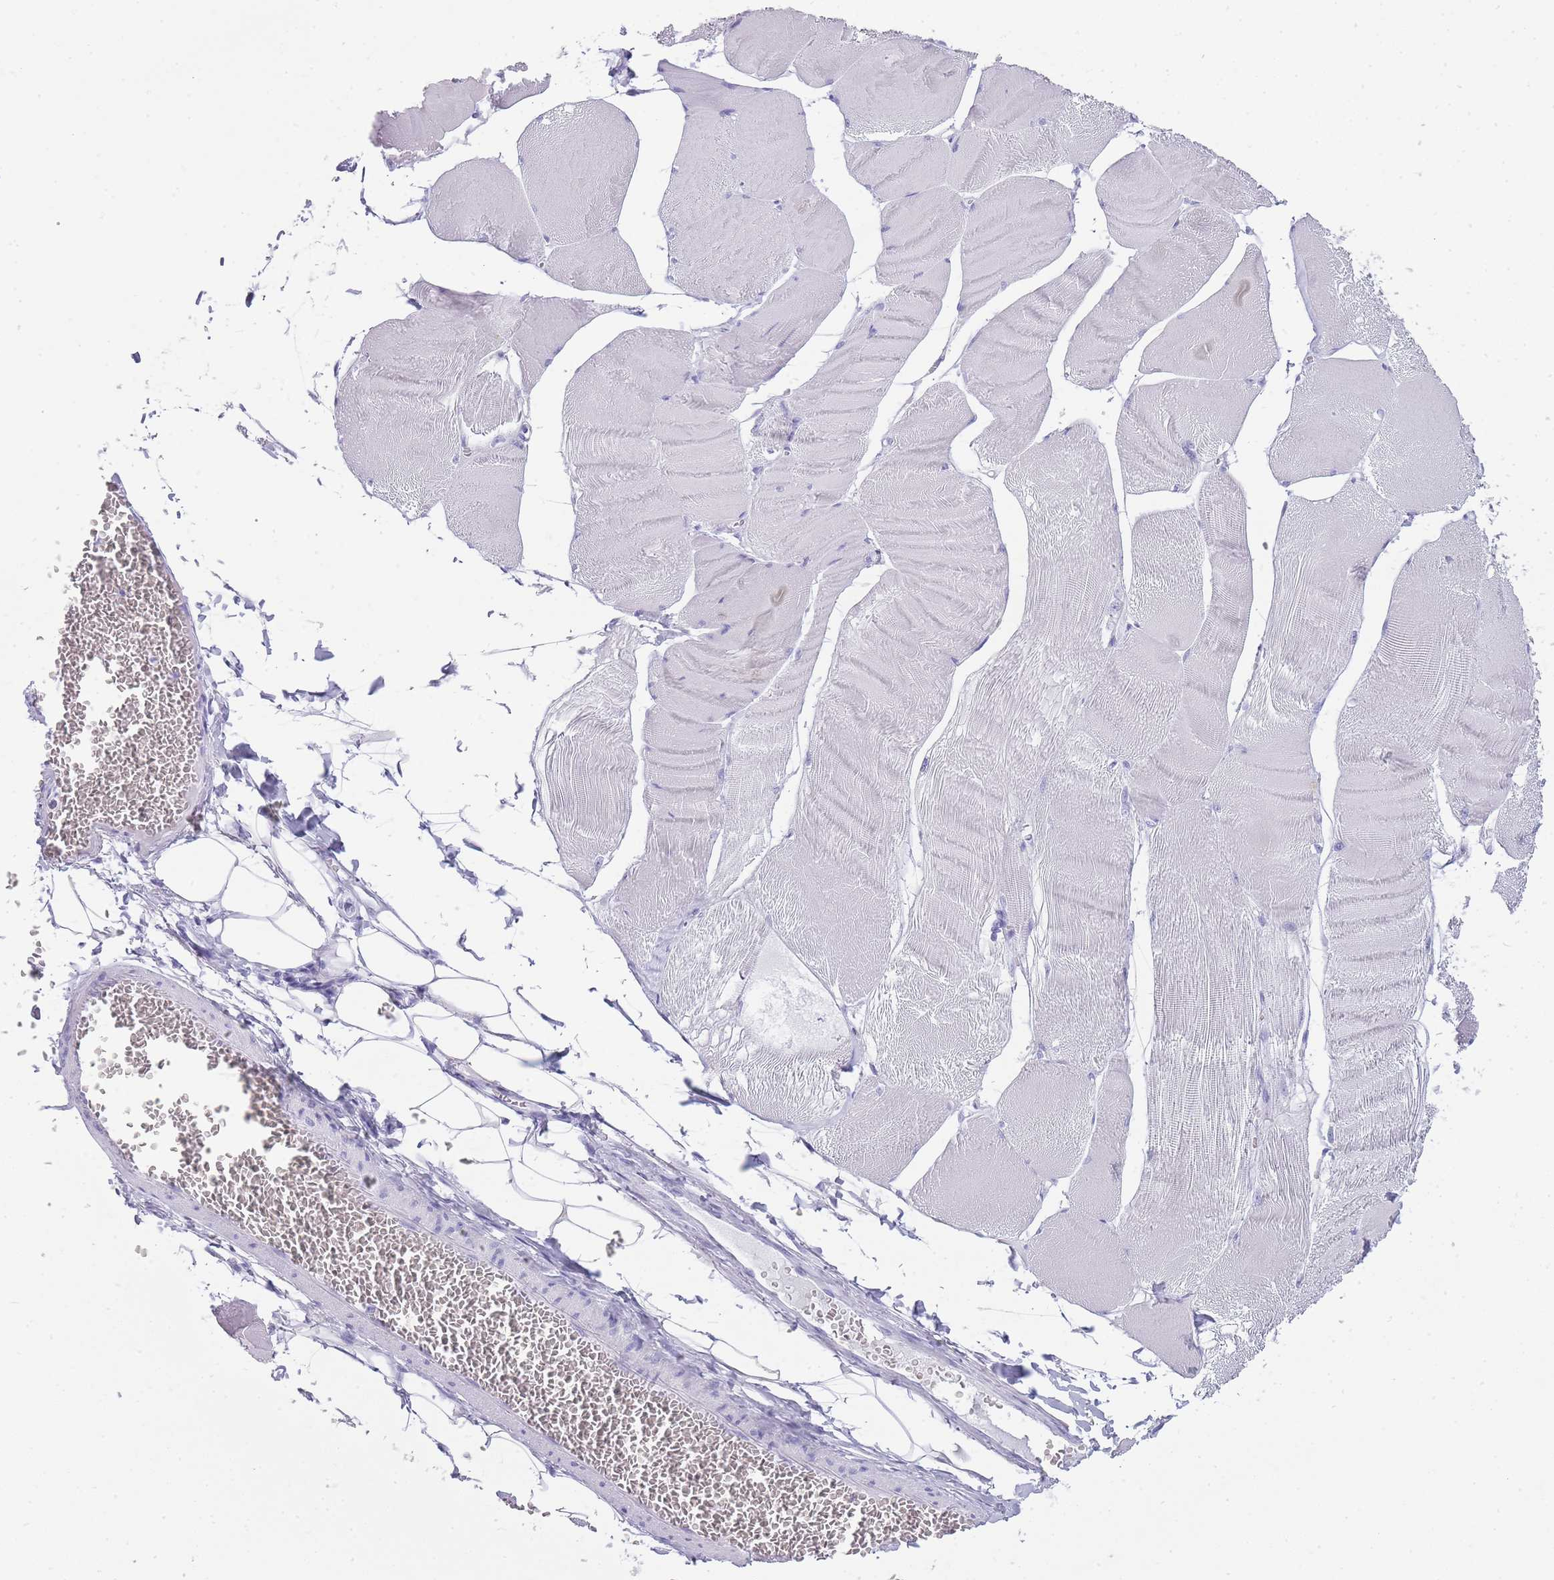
{"staining": {"intensity": "negative", "quantity": "none", "location": "none"}, "tissue": "skeletal muscle", "cell_type": "Myocytes", "image_type": "normal", "snomed": [{"axis": "morphology", "description": "Normal tissue, NOS"}, {"axis": "morphology", "description": "Basal cell carcinoma"}, {"axis": "topography", "description": "Skeletal muscle"}], "caption": "A high-resolution histopathology image shows IHC staining of unremarkable skeletal muscle, which shows no significant expression in myocytes.", "gene": "INS", "patient": {"sex": "female", "age": 64}}